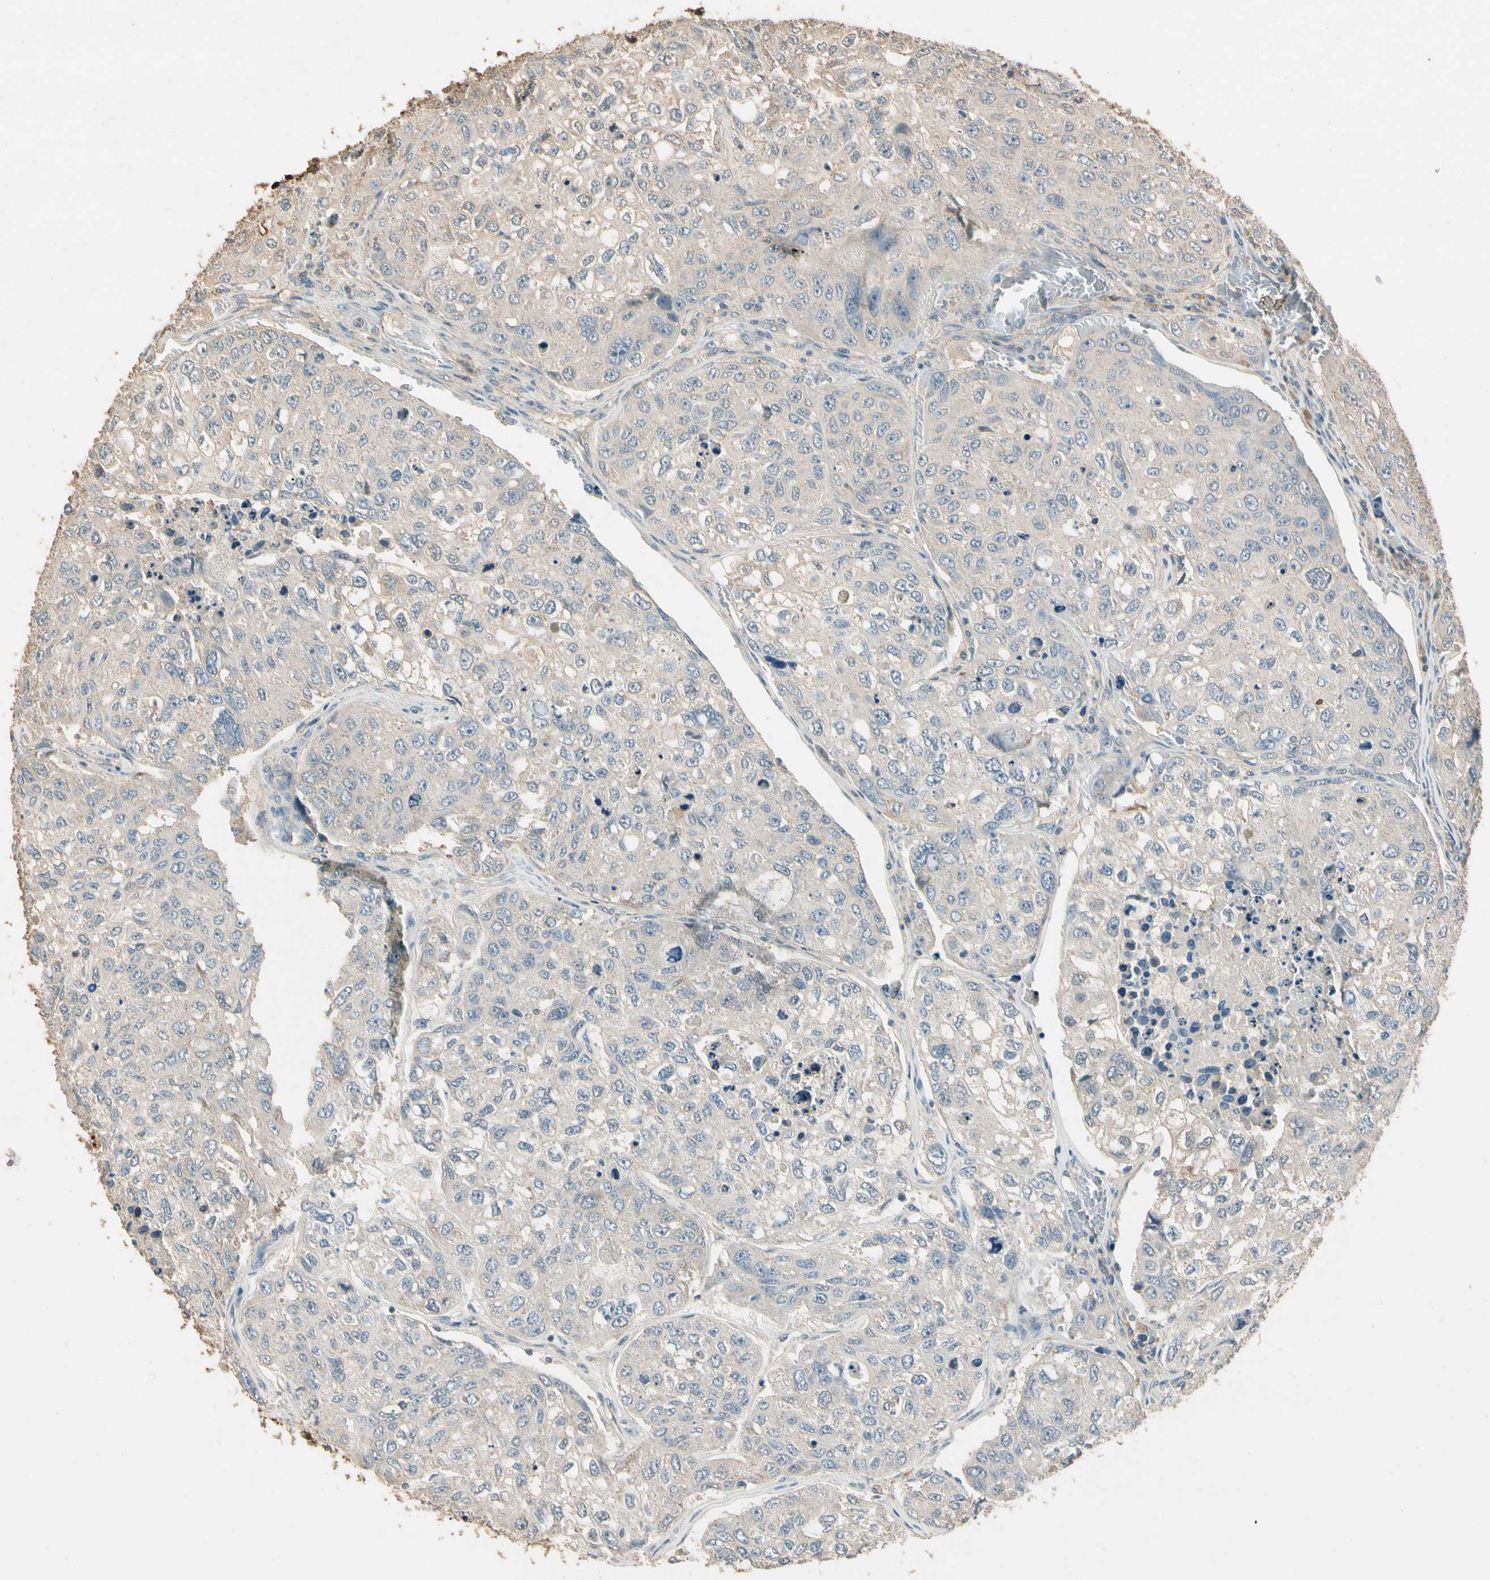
{"staining": {"intensity": "weak", "quantity": "<25%", "location": "cytoplasmic/membranous"}, "tissue": "urothelial cancer", "cell_type": "Tumor cells", "image_type": "cancer", "snomed": [{"axis": "morphology", "description": "Urothelial carcinoma, High grade"}, {"axis": "topography", "description": "Lymph node"}, {"axis": "topography", "description": "Urinary bladder"}], "caption": "DAB (3,3'-diaminobenzidine) immunohistochemical staining of human urothelial cancer displays no significant positivity in tumor cells. Nuclei are stained in blue.", "gene": "CDH6", "patient": {"sex": "male", "age": 51}}